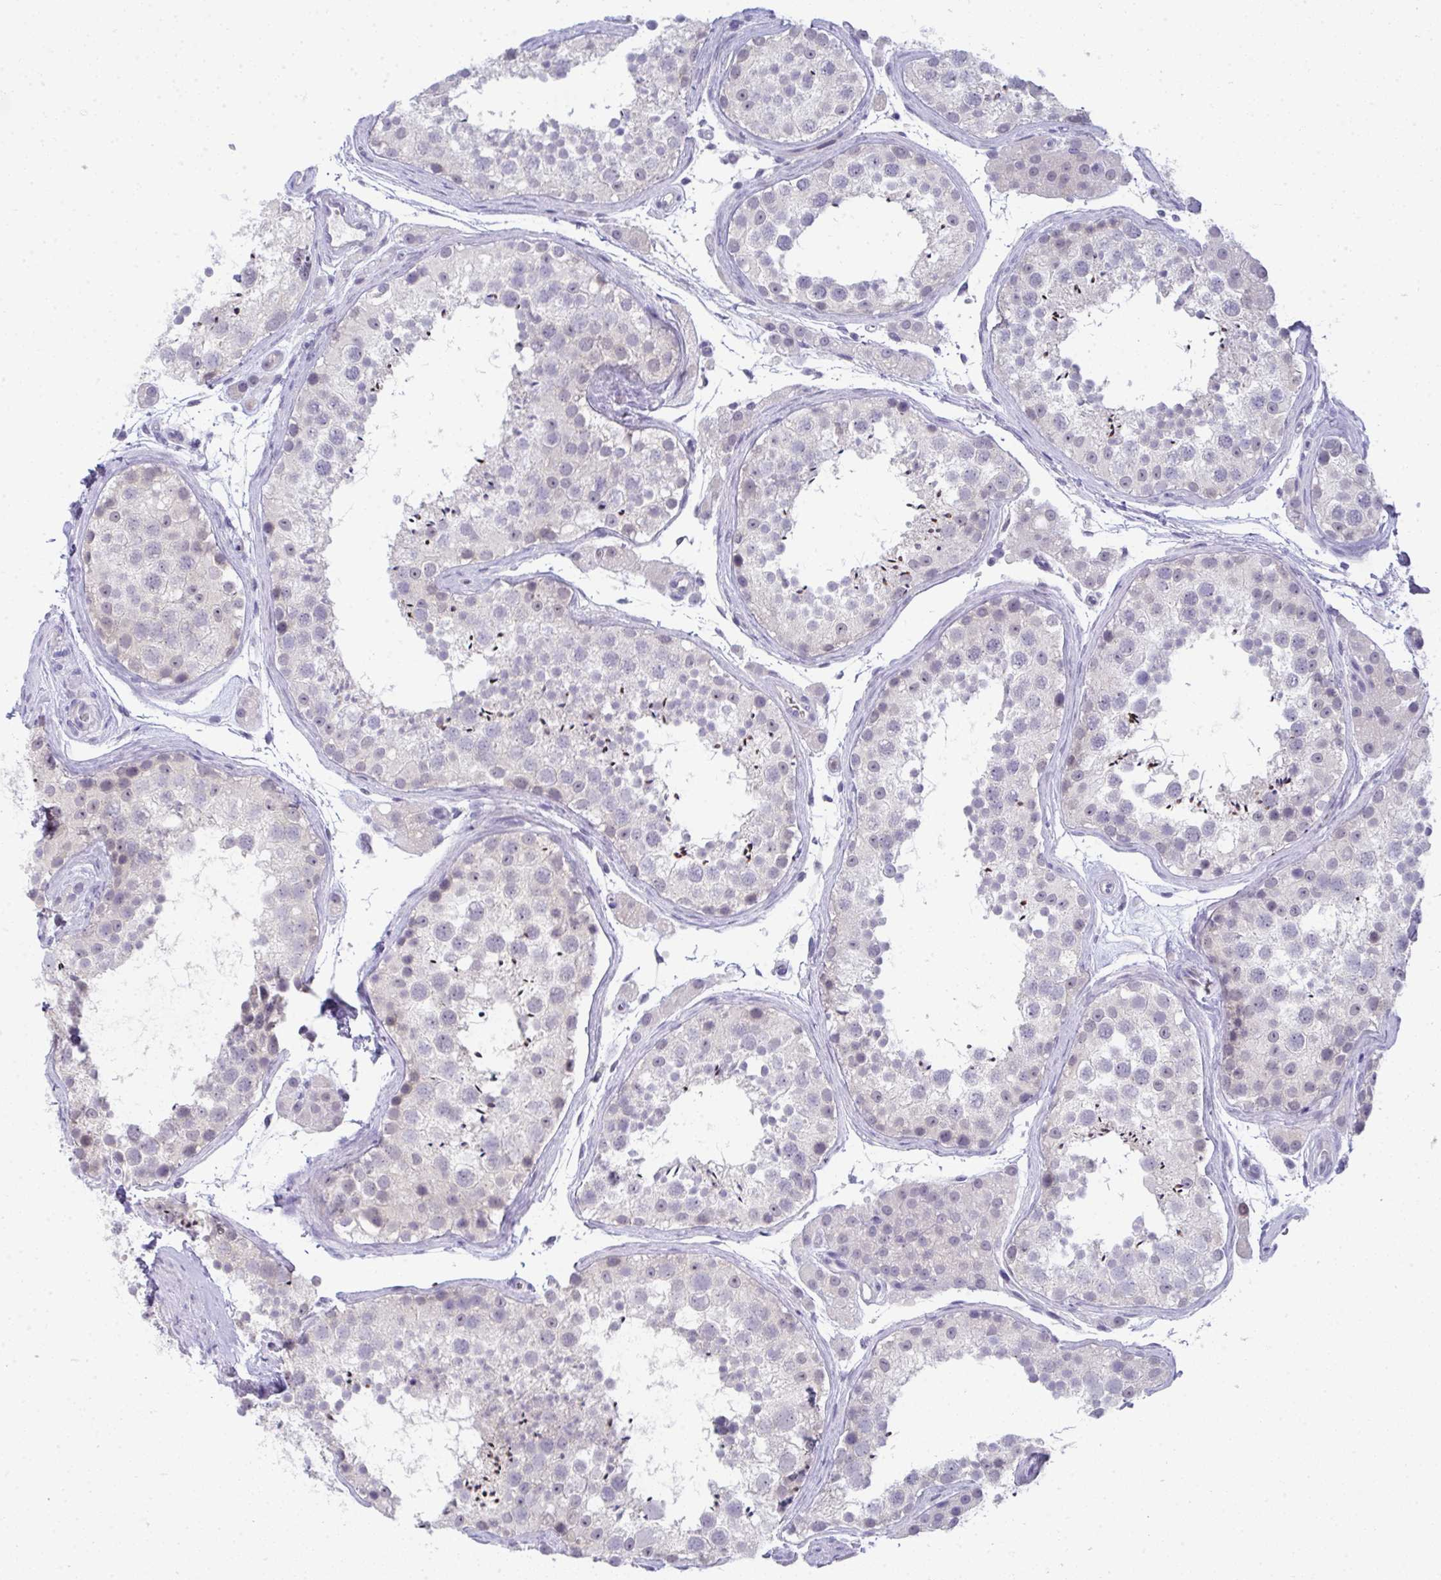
{"staining": {"intensity": "negative", "quantity": "none", "location": "none"}, "tissue": "testis", "cell_type": "Cells in seminiferous ducts", "image_type": "normal", "snomed": [{"axis": "morphology", "description": "Normal tissue, NOS"}, {"axis": "topography", "description": "Testis"}], "caption": "Immunohistochemistry (IHC) of benign human testis shows no positivity in cells in seminiferous ducts. (DAB immunohistochemistry (IHC) with hematoxylin counter stain).", "gene": "TMEM82", "patient": {"sex": "male", "age": 41}}